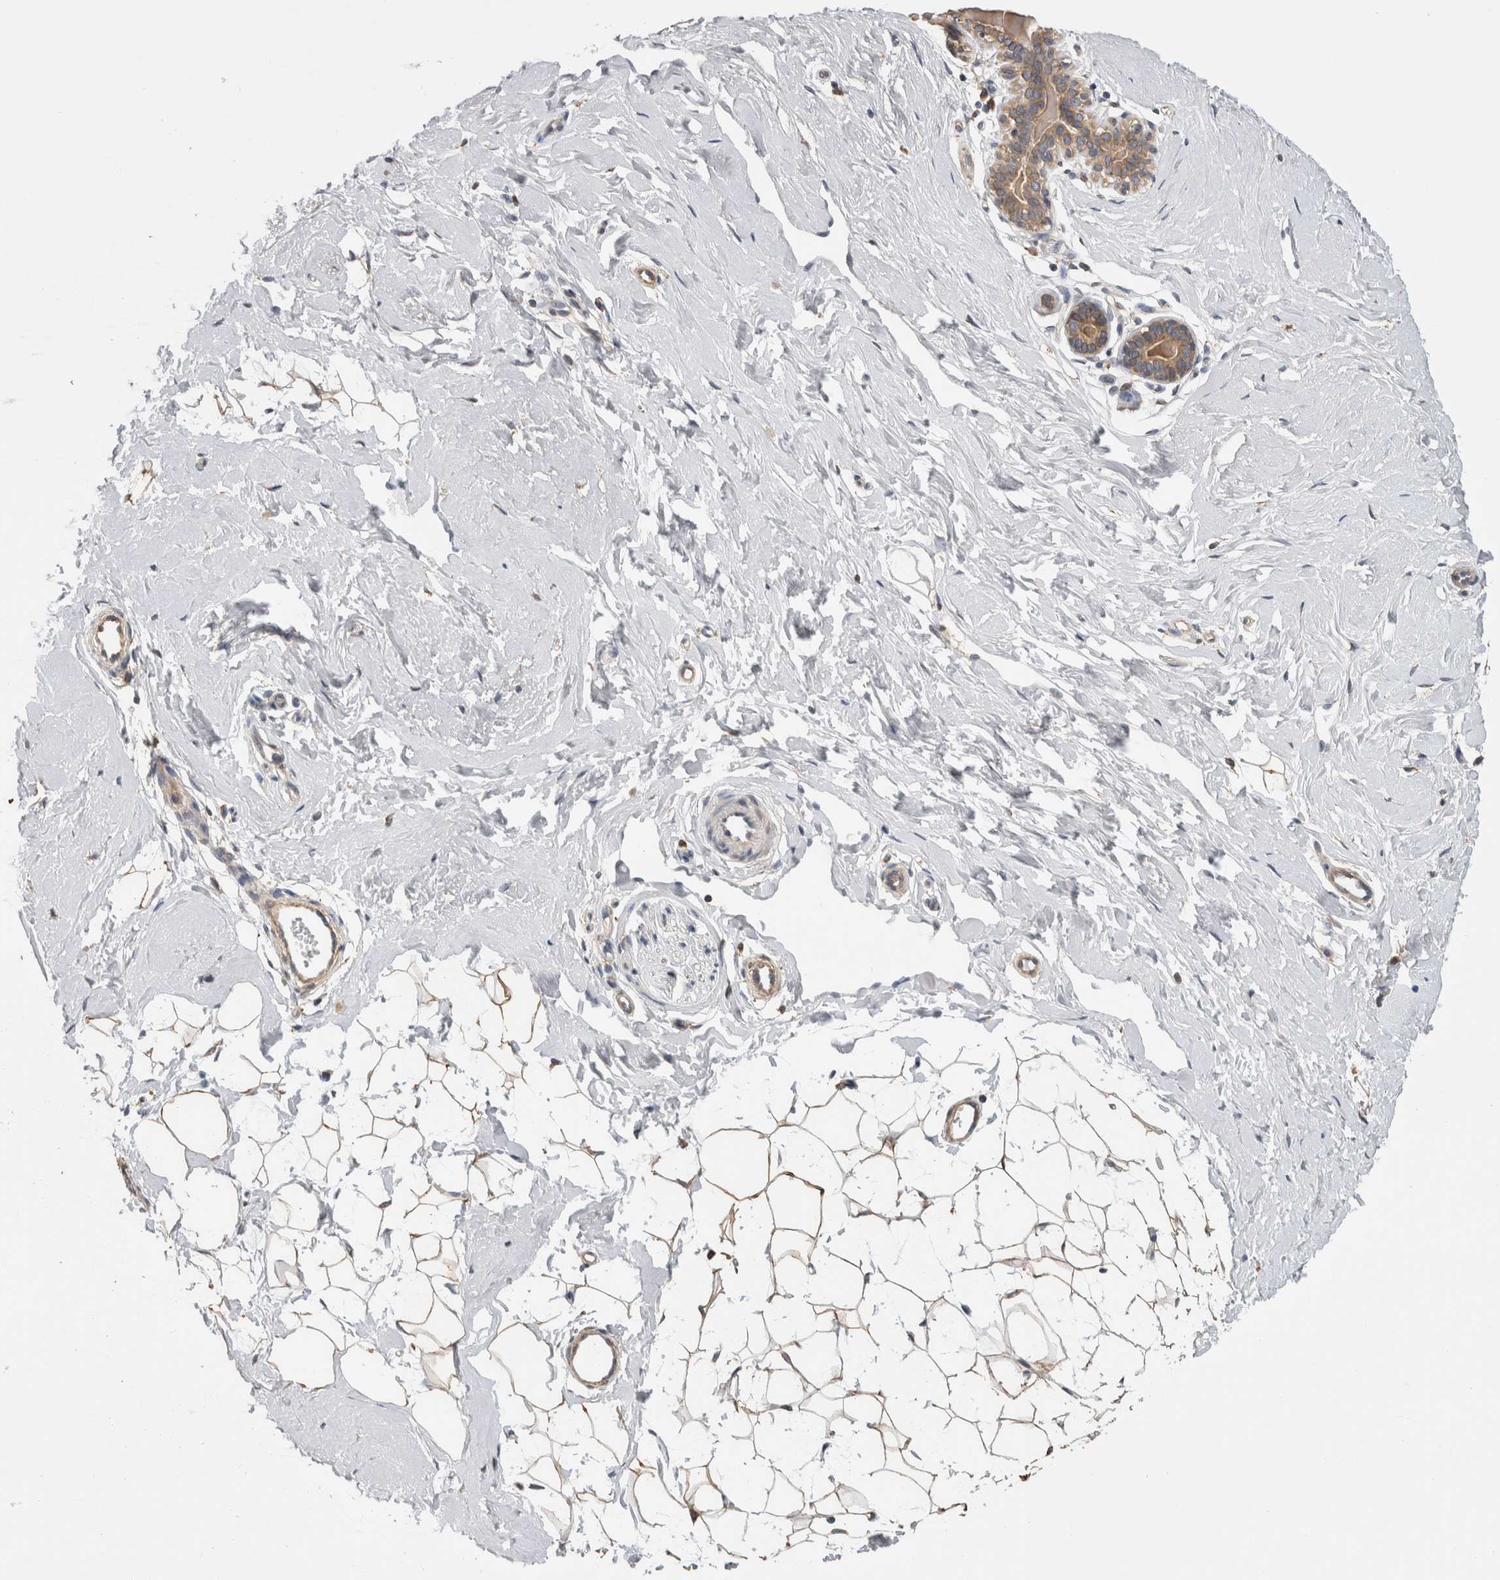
{"staining": {"intensity": "weak", "quantity": "25%-75%", "location": "cytoplasmic/membranous"}, "tissue": "breast", "cell_type": "Adipocytes", "image_type": "normal", "snomed": [{"axis": "morphology", "description": "Normal tissue, NOS"}, {"axis": "topography", "description": "Breast"}], "caption": "Breast stained for a protein shows weak cytoplasmic/membranous positivity in adipocytes. (DAB IHC with brightfield microscopy, high magnification).", "gene": "SMAP2", "patient": {"sex": "female", "age": 23}}